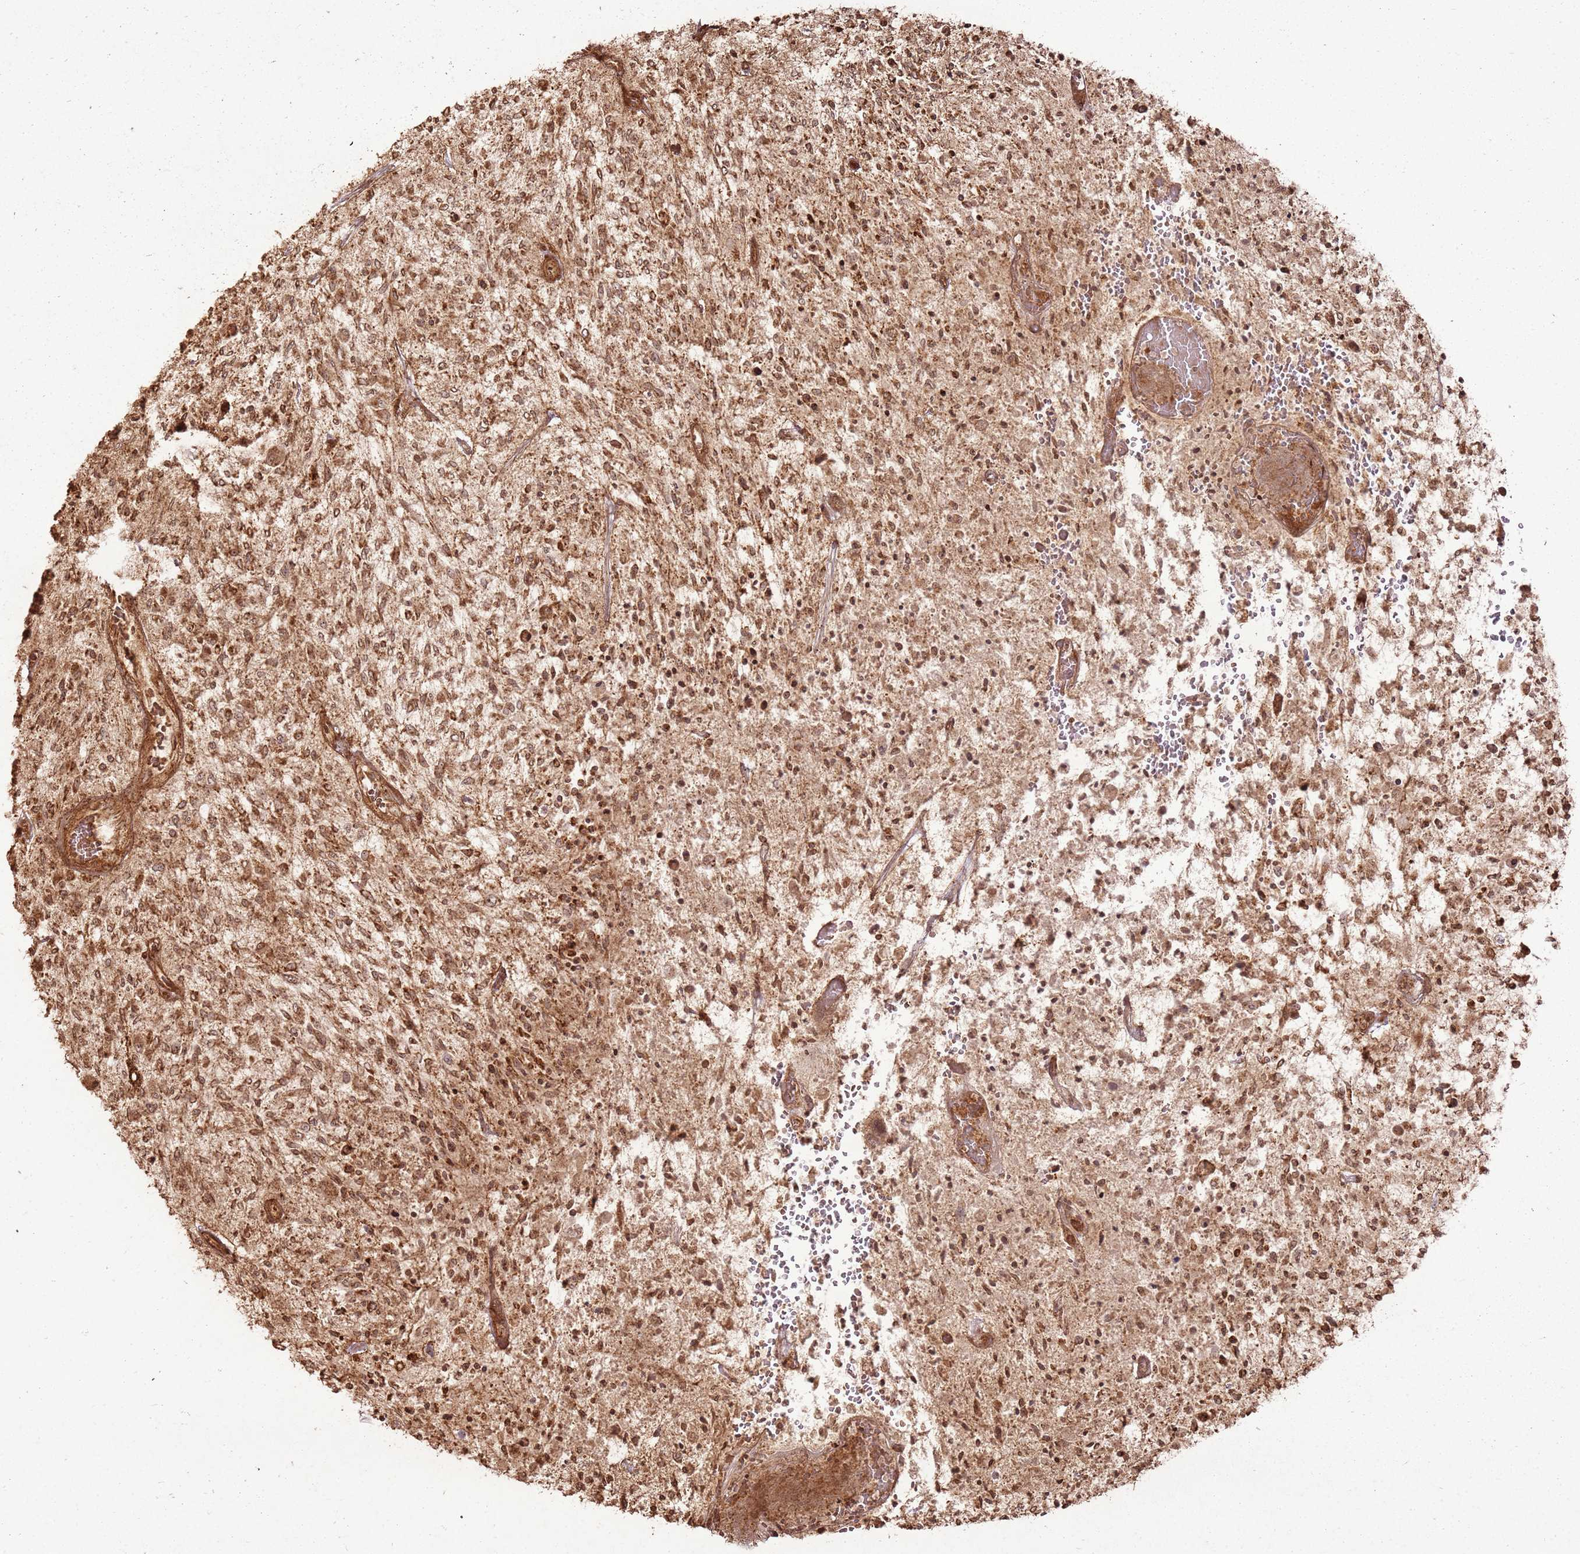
{"staining": {"intensity": "moderate", "quantity": ">75%", "location": "cytoplasmic/membranous"}, "tissue": "glioma", "cell_type": "Tumor cells", "image_type": "cancer", "snomed": [{"axis": "morphology", "description": "Glioma, malignant, High grade"}, {"axis": "topography", "description": "Brain"}], "caption": "A brown stain highlights moderate cytoplasmic/membranous expression of a protein in human glioma tumor cells.", "gene": "MRPS6", "patient": {"sex": "male", "age": 47}}